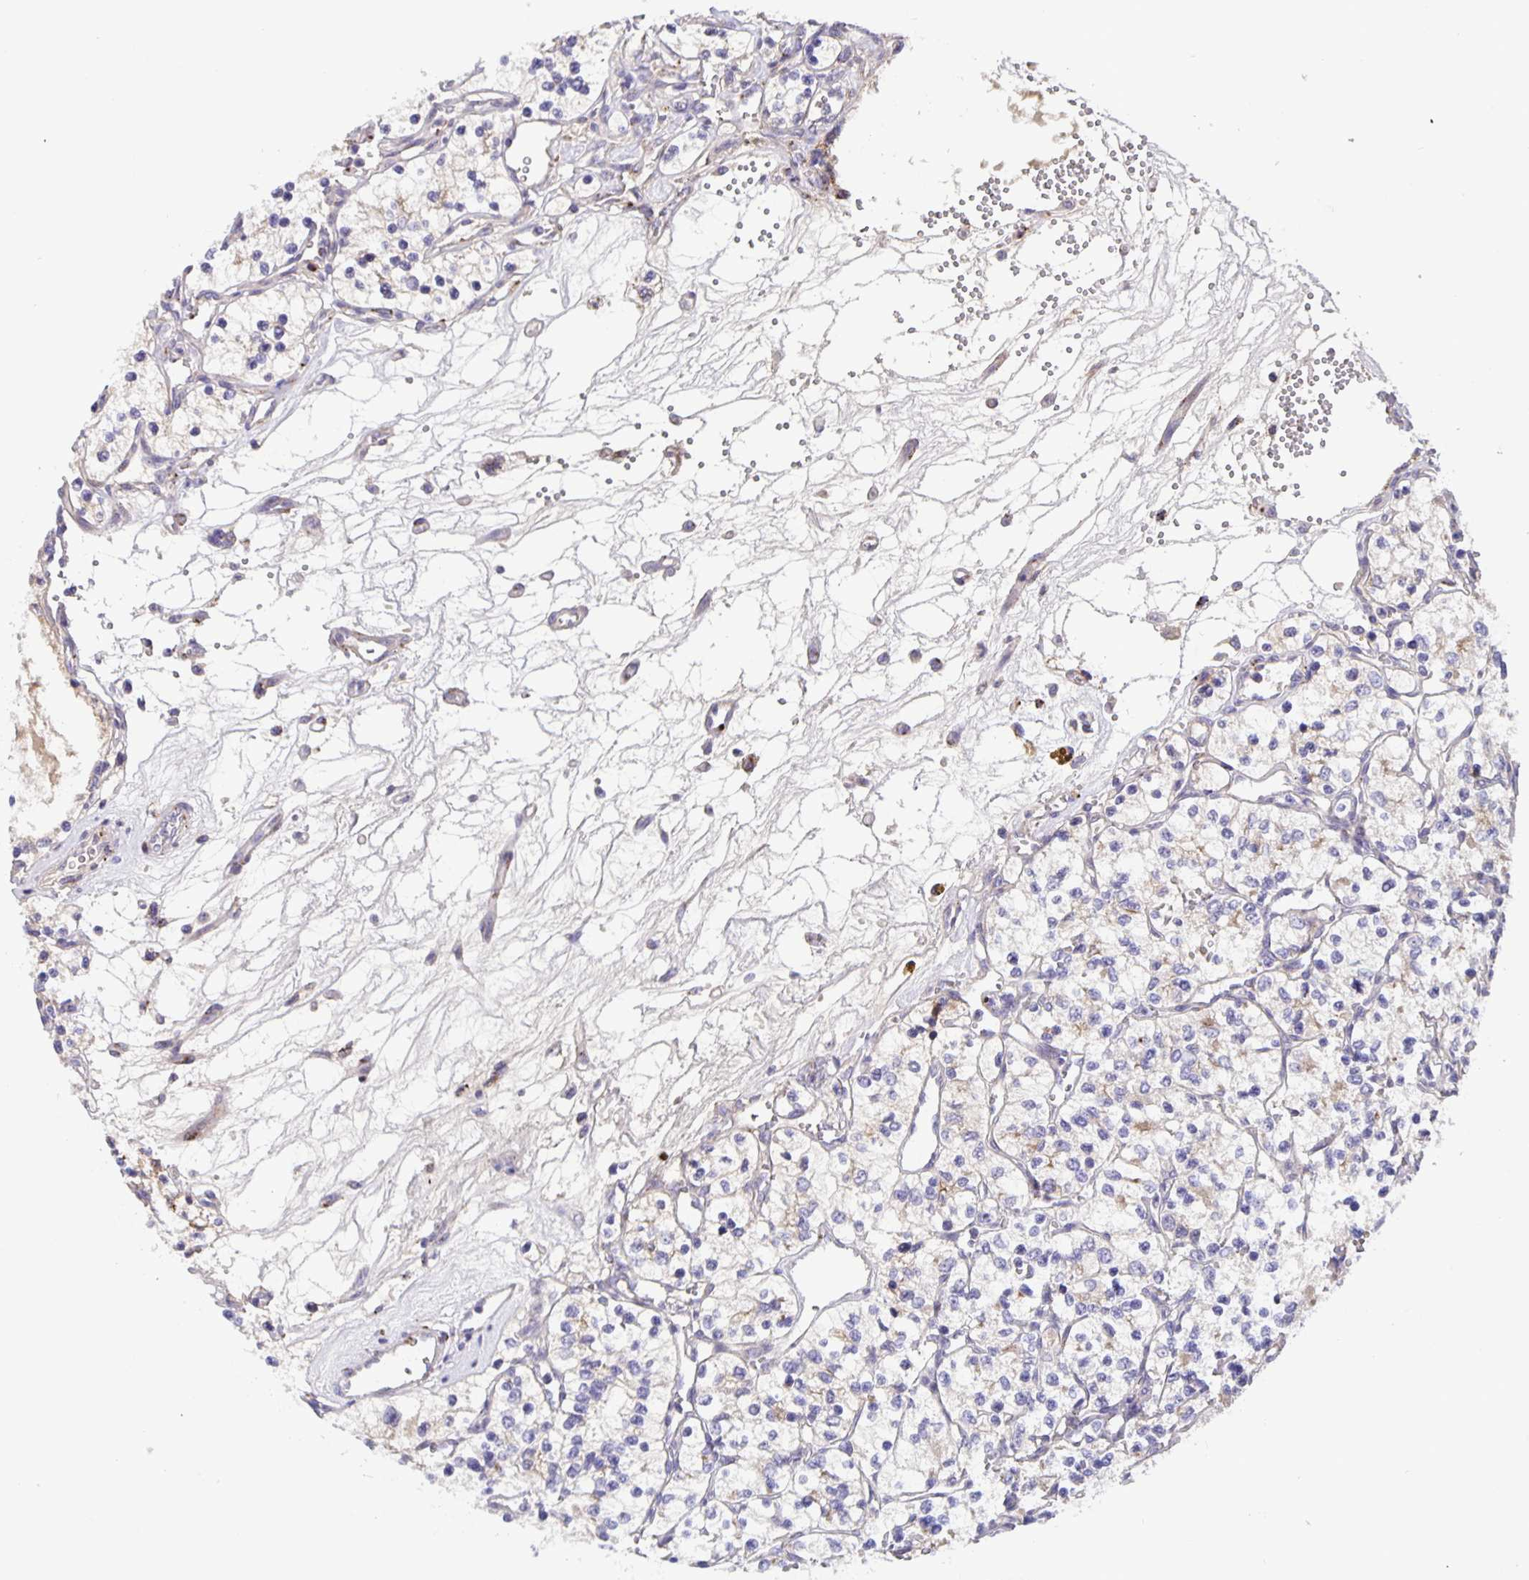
{"staining": {"intensity": "negative", "quantity": "none", "location": "none"}, "tissue": "renal cancer", "cell_type": "Tumor cells", "image_type": "cancer", "snomed": [{"axis": "morphology", "description": "Adenocarcinoma, NOS"}, {"axis": "topography", "description": "Kidney"}], "caption": "Immunohistochemical staining of human renal cancer (adenocarcinoma) shows no significant staining in tumor cells. (DAB (3,3'-diaminobenzidine) IHC visualized using brightfield microscopy, high magnification).", "gene": "EML6", "patient": {"sex": "female", "age": 69}}